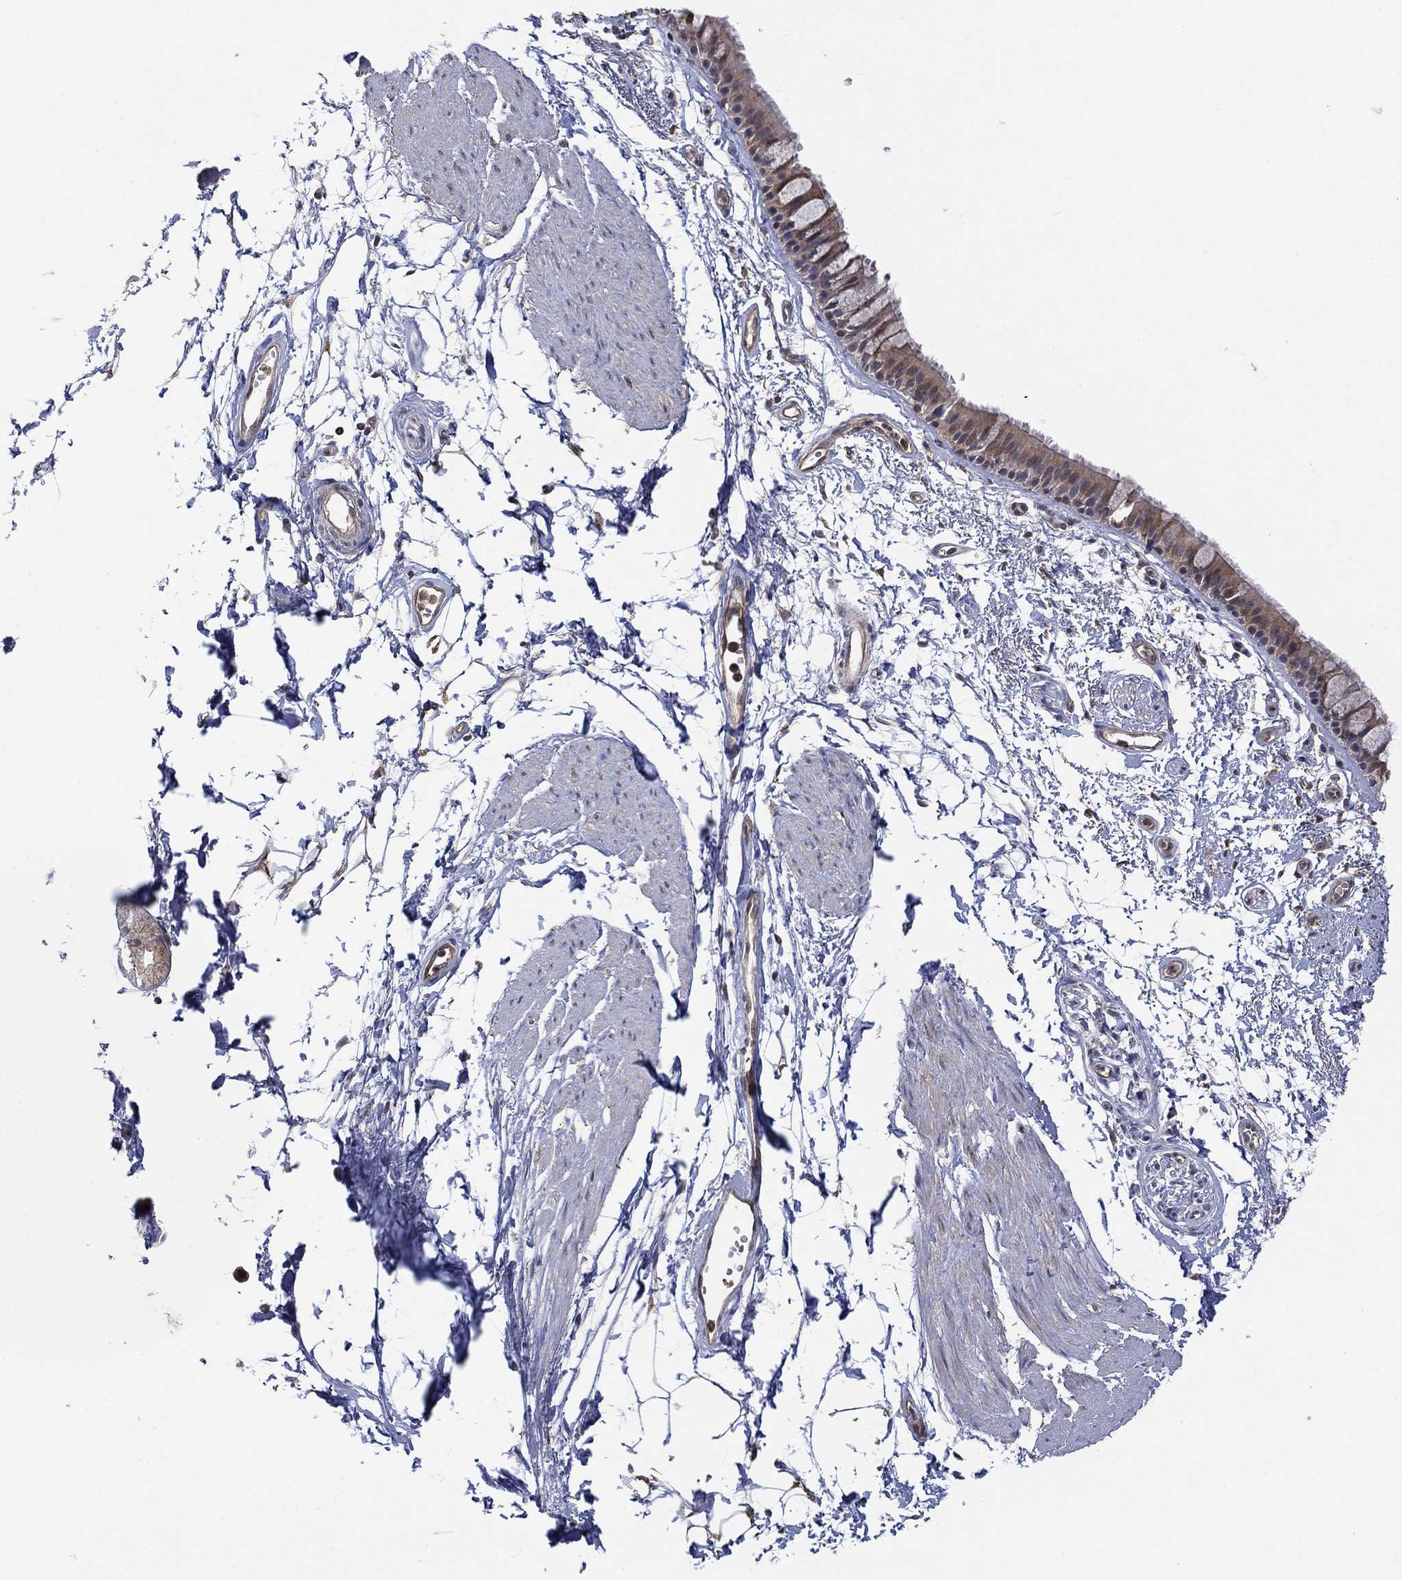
{"staining": {"intensity": "weak", "quantity": ">75%", "location": "cytoplasmic/membranous"}, "tissue": "bronchus", "cell_type": "Respiratory epithelial cells", "image_type": "normal", "snomed": [{"axis": "morphology", "description": "Normal tissue, NOS"}, {"axis": "topography", "description": "Cartilage tissue"}, {"axis": "topography", "description": "Bronchus"}], "caption": "A low amount of weak cytoplasmic/membranous positivity is appreciated in approximately >75% of respiratory epithelial cells in unremarkable bronchus.", "gene": "RNF114", "patient": {"sex": "male", "age": 66}}